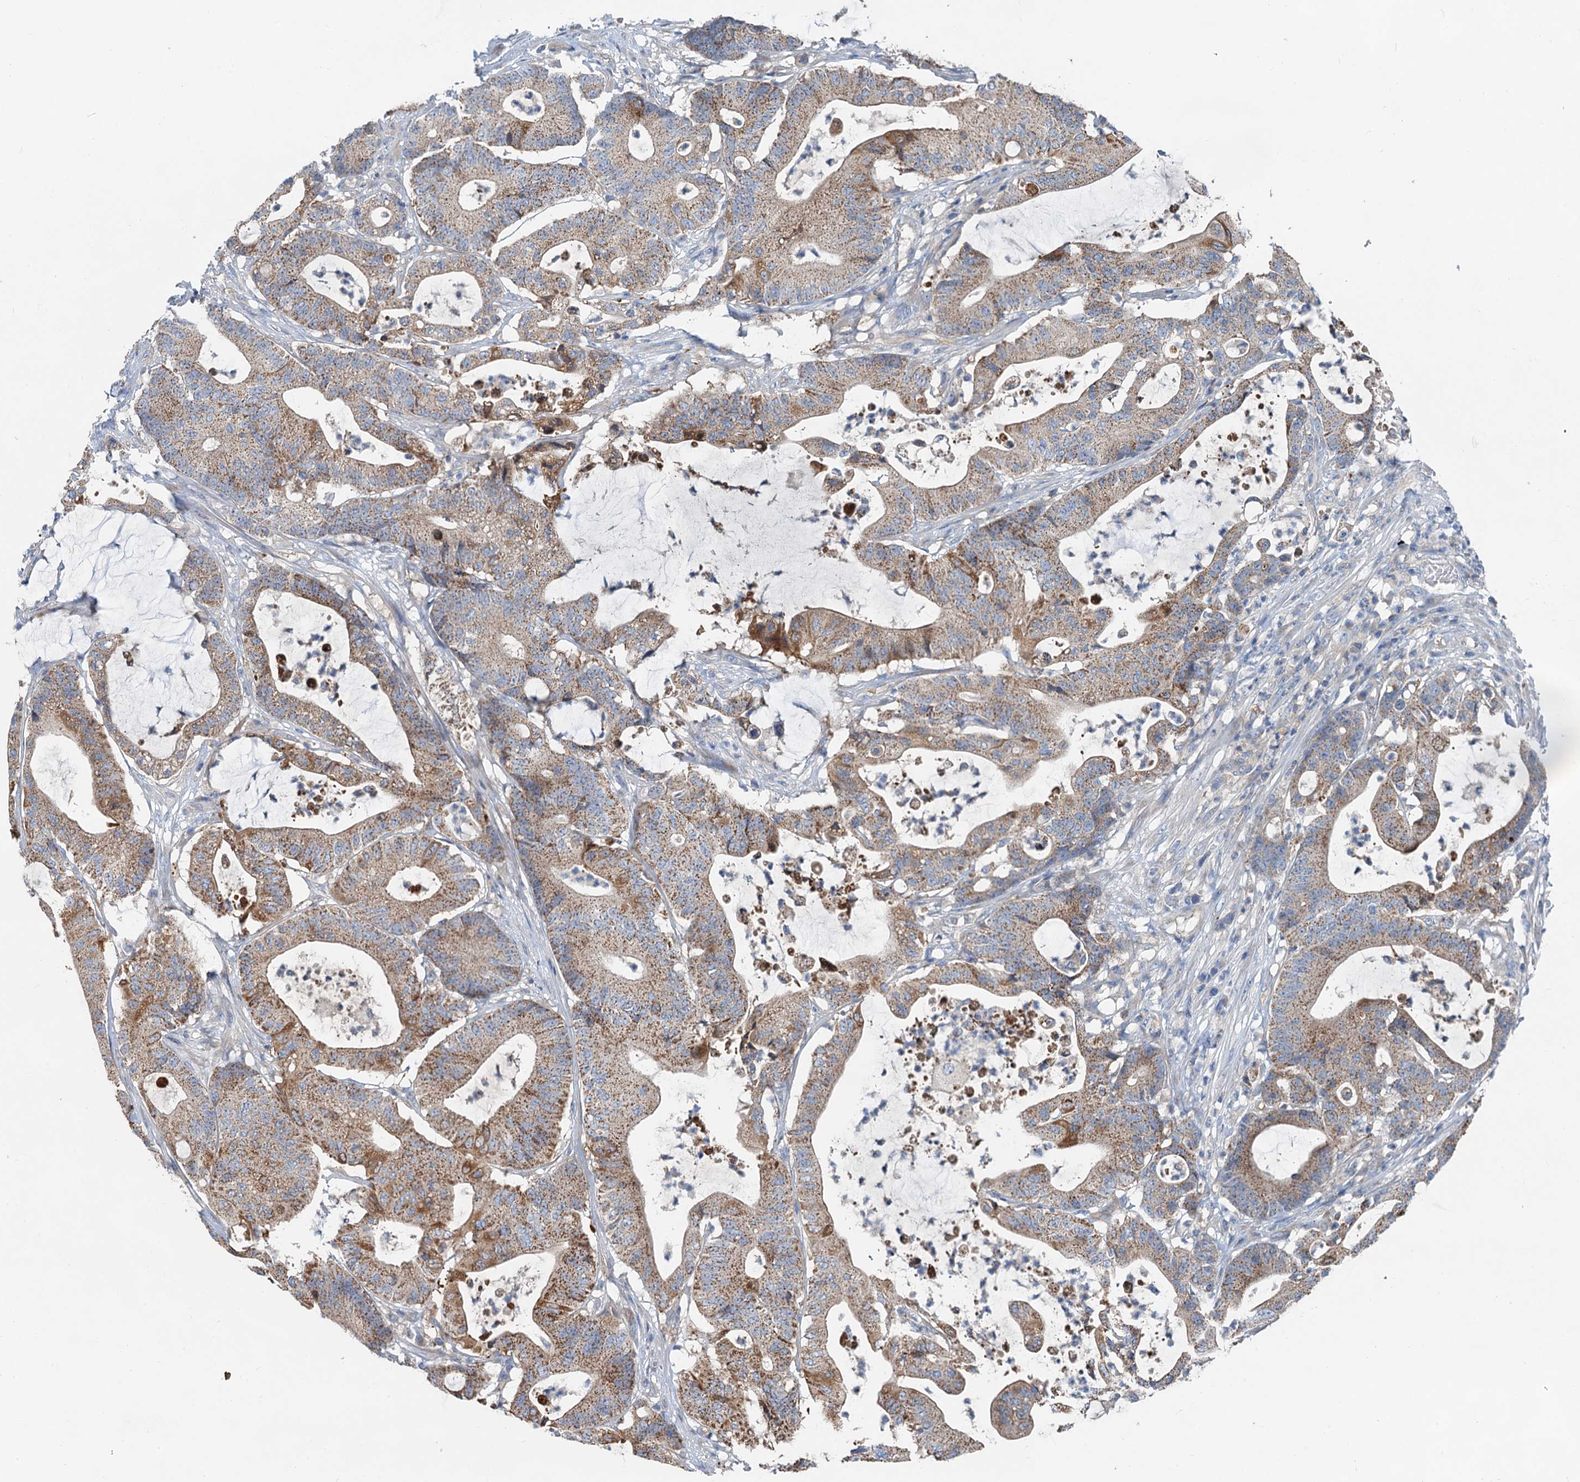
{"staining": {"intensity": "moderate", "quantity": ">75%", "location": "cytoplasmic/membranous"}, "tissue": "colorectal cancer", "cell_type": "Tumor cells", "image_type": "cancer", "snomed": [{"axis": "morphology", "description": "Adenocarcinoma, NOS"}, {"axis": "topography", "description": "Colon"}], "caption": "Moderate cytoplasmic/membranous positivity is identified in about >75% of tumor cells in colorectal cancer (adenocarcinoma). The staining was performed using DAB (3,3'-diaminobenzidine), with brown indicating positive protein expression. Nuclei are stained blue with hematoxylin.", "gene": "ANKRD26", "patient": {"sex": "female", "age": 84}}